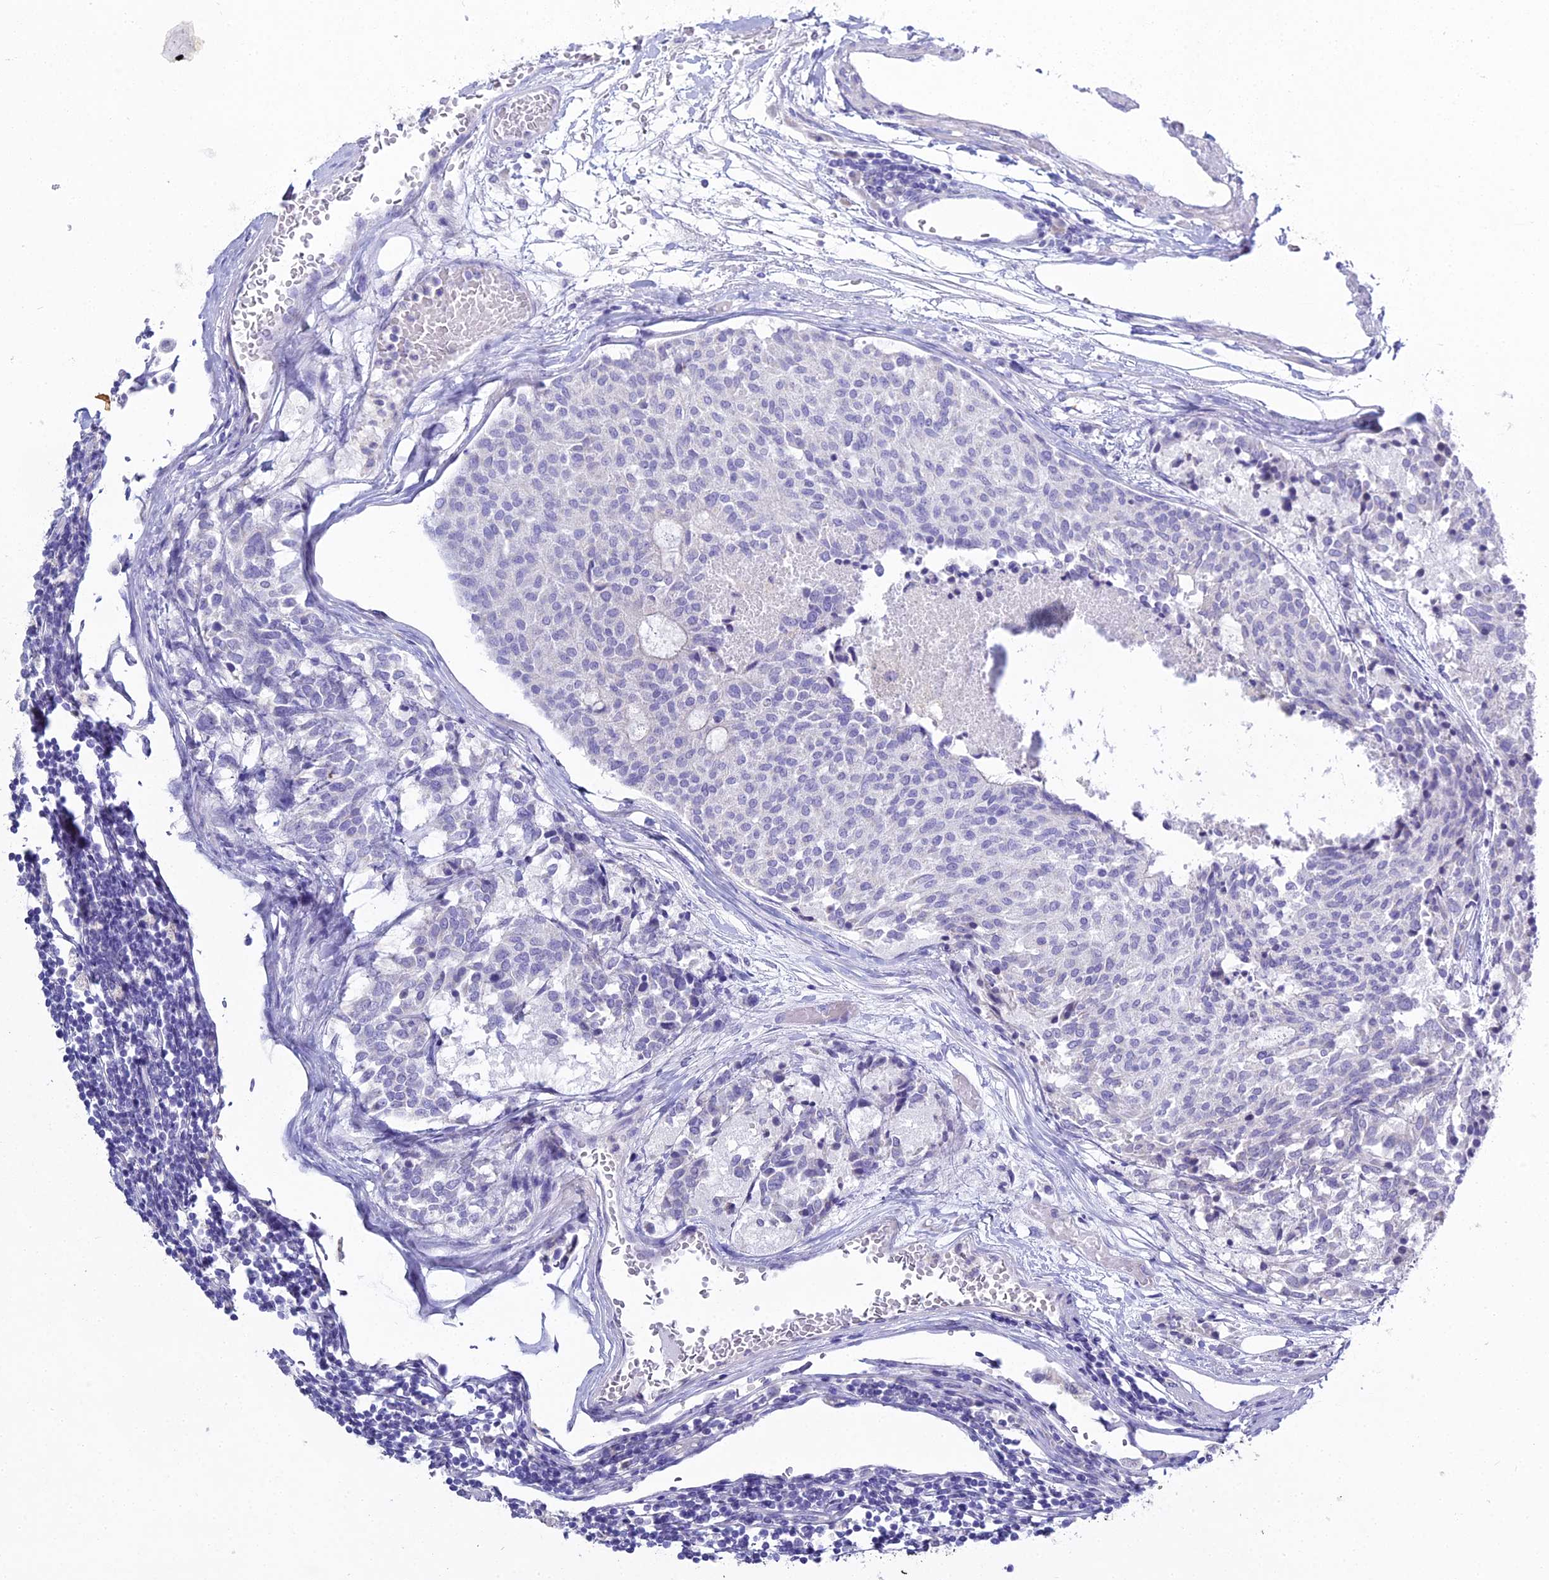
{"staining": {"intensity": "negative", "quantity": "none", "location": "none"}, "tissue": "carcinoid", "cell_type": "Tumor cells", "image_type": "cancer", "snomed": [{"axis": "morphology", "description": "Carcinoid, malignant, NOS"}, {"axis": "topography", "description": "Pancreas"}], "caption": "Immunohistochemistry micrograph of neoplastic tissue: carcinoid stained with DAB (3,3'-diaminobenzidine) reveals no significant protein staining in tumor cells.", "gene": "S100A7", "patient": {"sex": "female", "age": 54}}